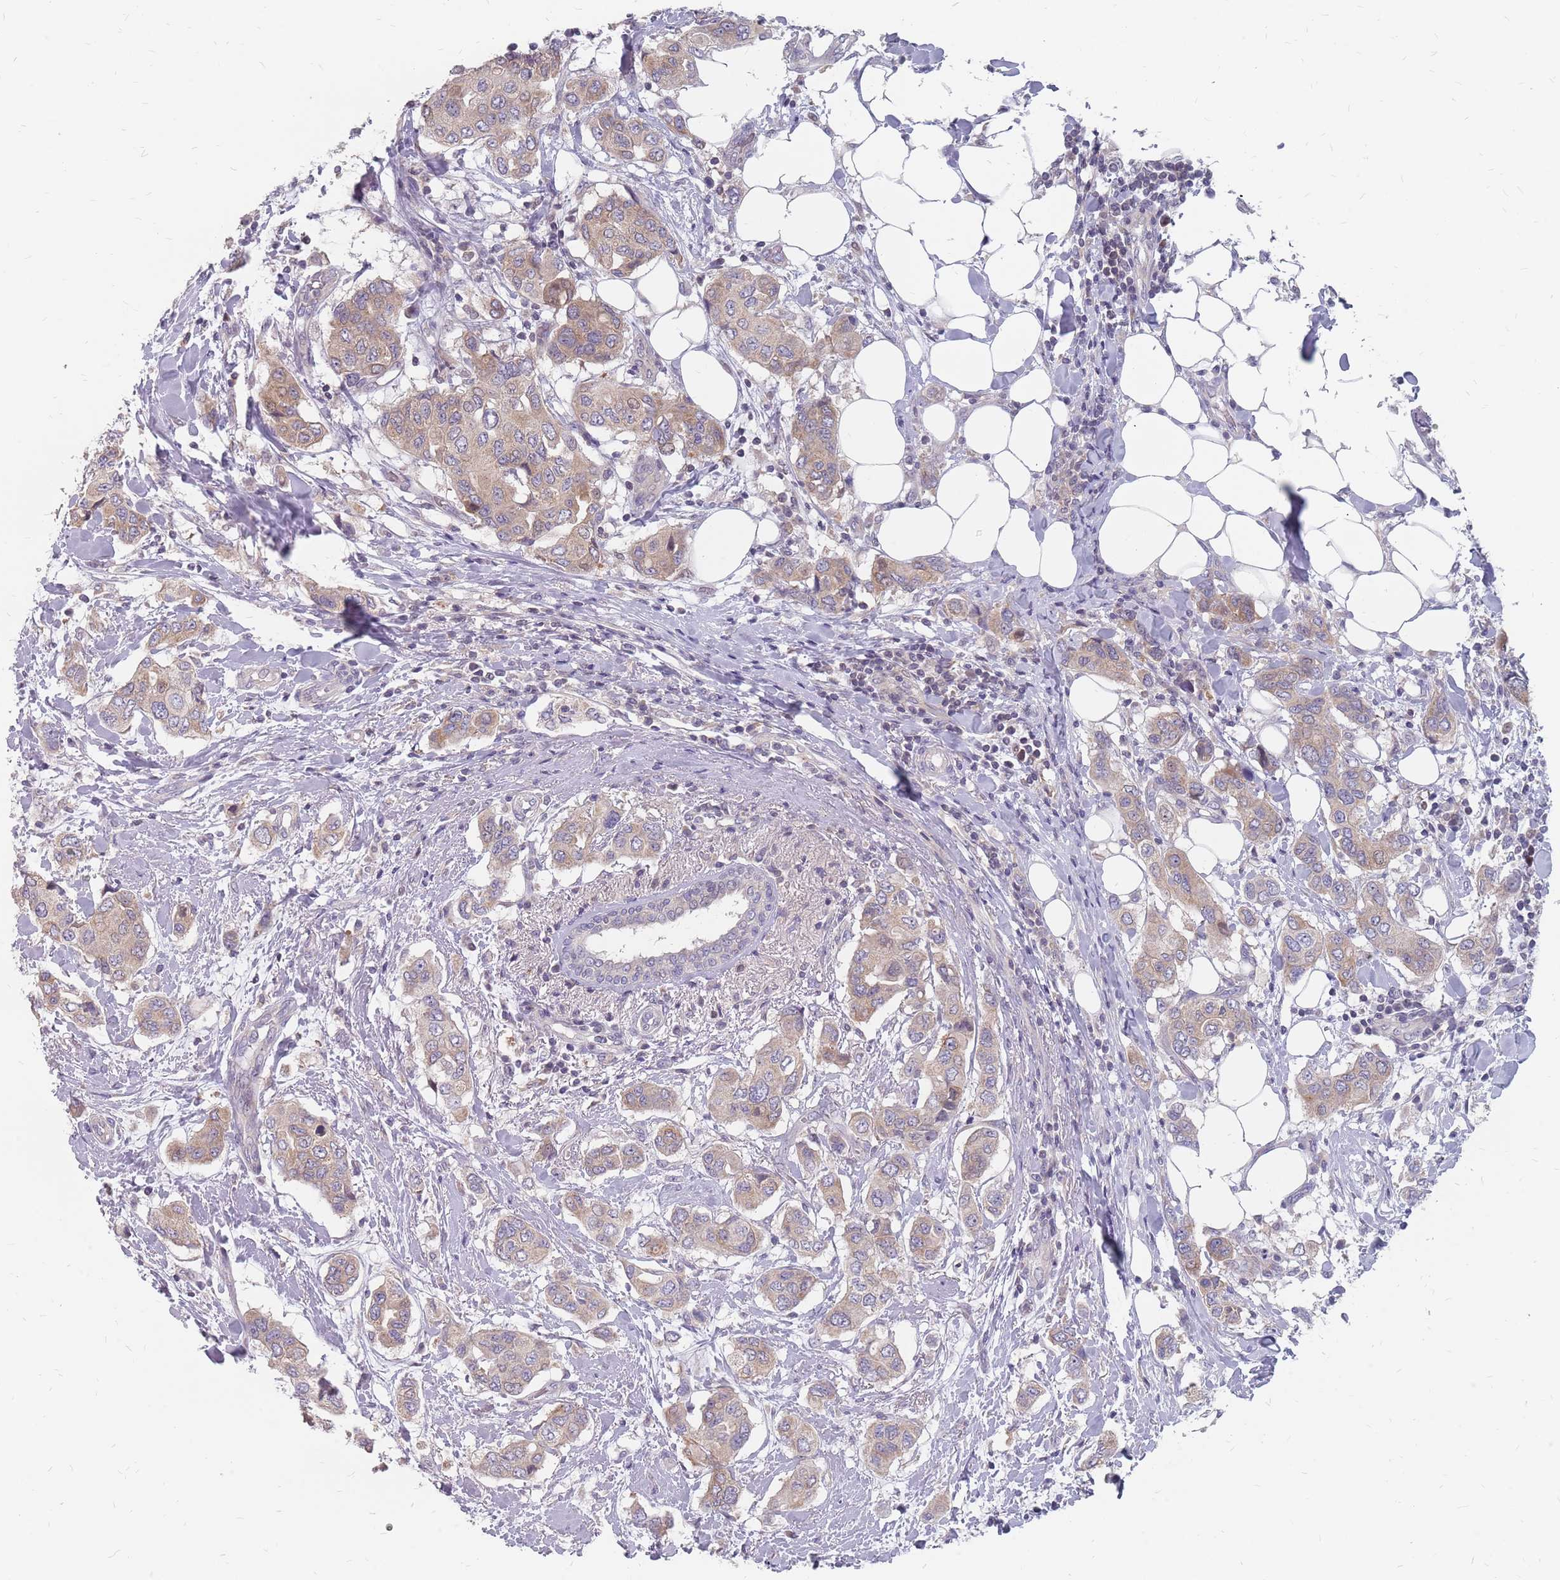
{"staining": {"intensity": "moderate", "quantity": ">75%", "location": "cytoplasmic/membranous"}, "tissue": "breast cancer", "cell_type": "Tumor cells", "image_type": "cancer", "snomed": [{"axis": "morphology", "description": "Lobular carcinoma"}, {"axis": "topography", "description": "Breast"}], "caption": "High-power microscopy captured an IHC histopathology image of lobular carcinoma (breast), revealing moderate cytoplasmic/membranous staining in approximately >75% of tumor cells.", "gene": "CMTR2", "patient": {"sex": "female", "age": 51}}